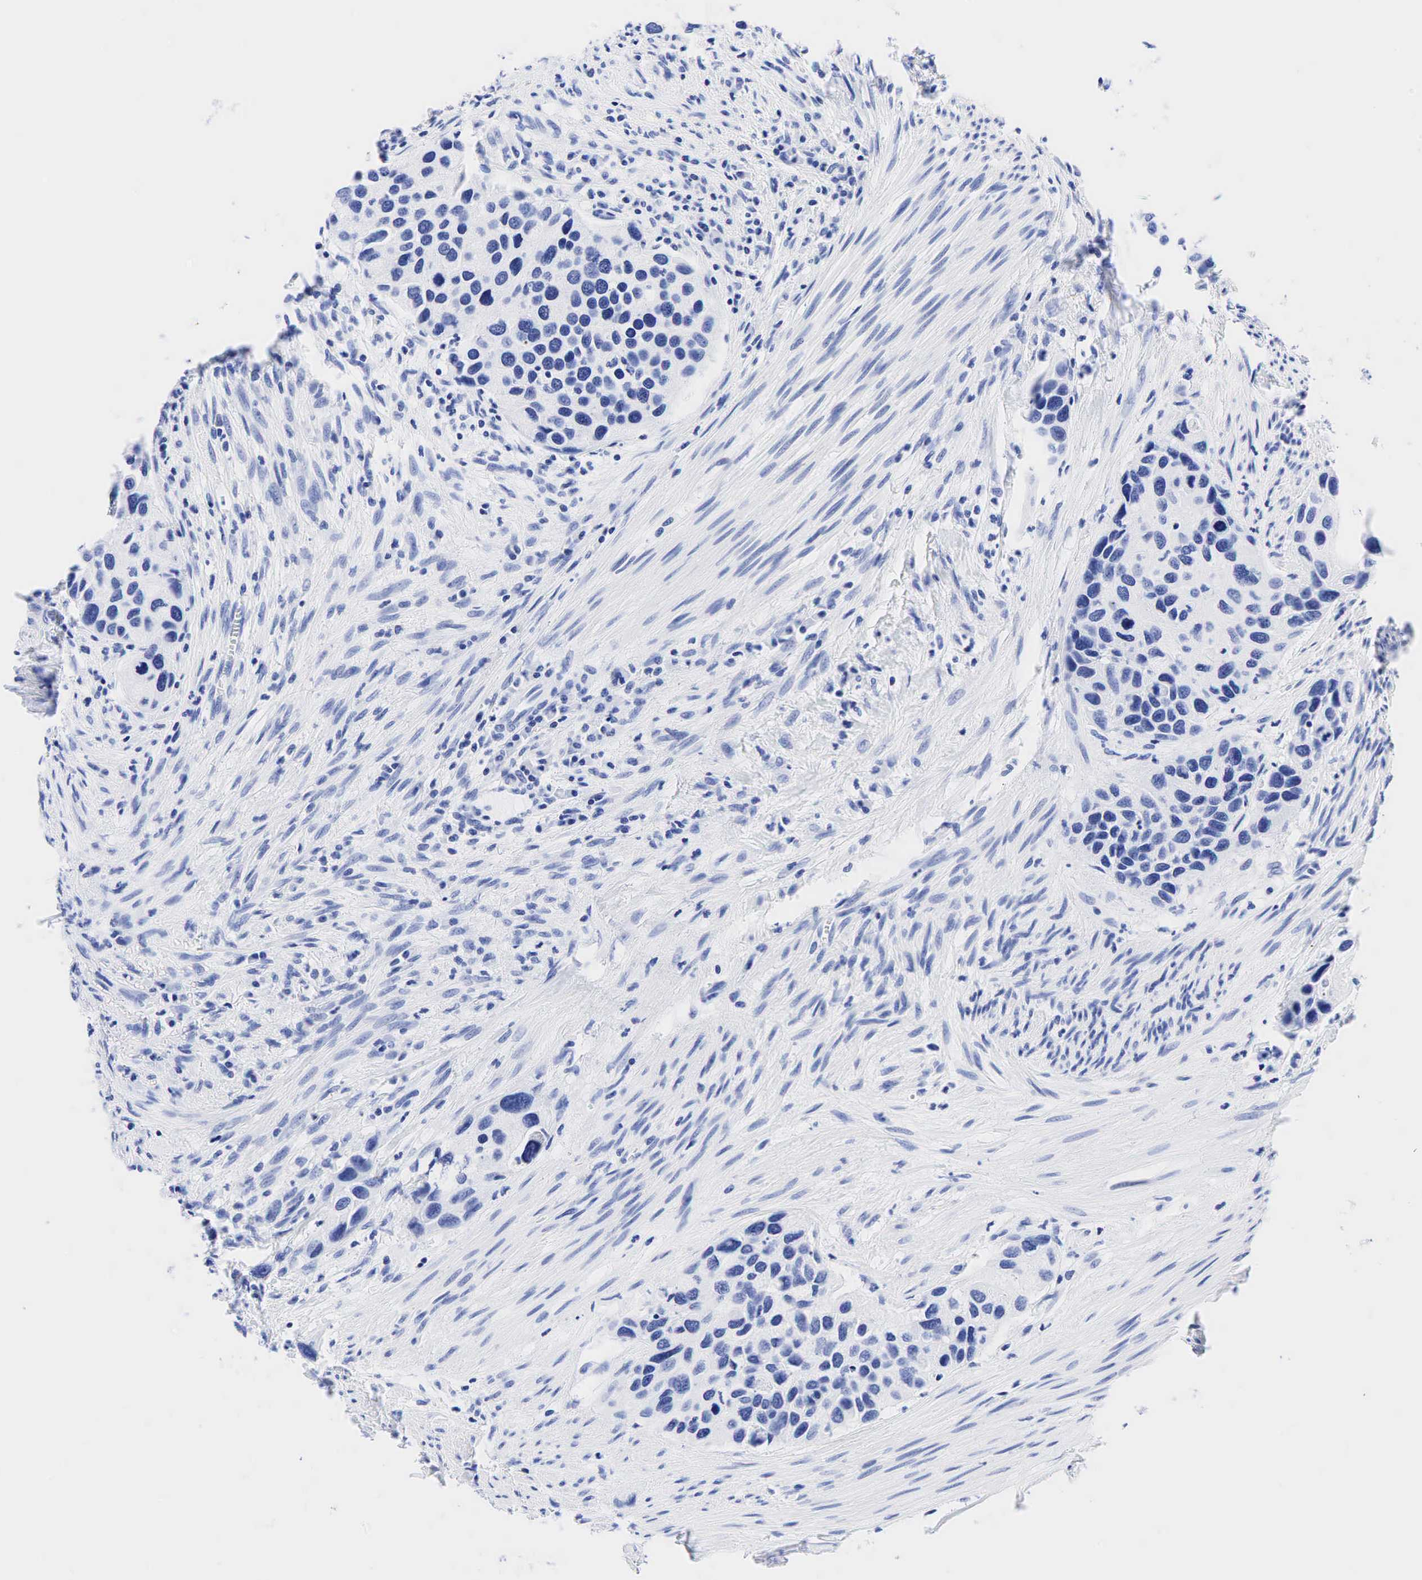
{"staining": {"intensity": "negative", "quantity": "none", "location": "none"}, "tissue": "urothelial cancer", "cell_type": "Tumor cells", "image_type": "cancer", "snomed": [{"axis": "morphology", "description": "Urothelial carcinoma, High grade"}, {"axis": "topography", "description": "Urinary bladder"}], "caption": "High magnification brightfield microscopy of urothelial cancer stained with DAB (3,3'-diaminobenzidine) (brown) and counterstained with hematoxylin (blue): tumor cells show no significant positivity.", "gene": "CHGA", "patient": {"sex": "male", "age": 66}}